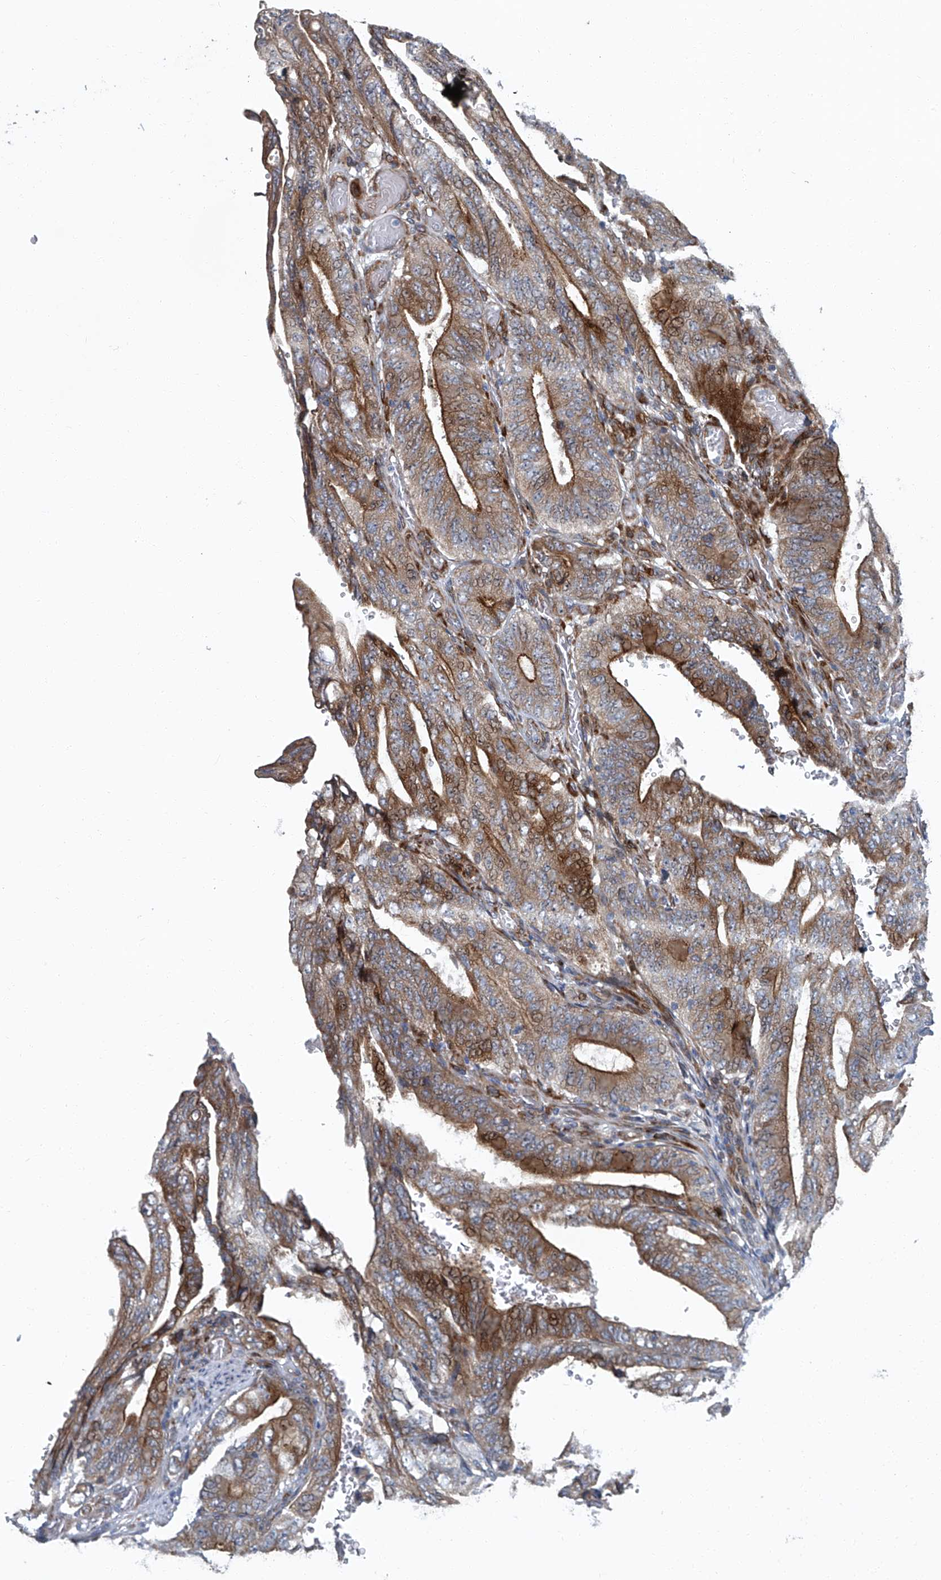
{"staining": {"intensity": "moderate", "quantity": ">75%", "location": "cytoplasmic/membranous"}, "tissue": "stomach cancer", "cell_type": "Tumor cells", "image_type": "cancer", "snomed": [{"axis": "morphology", "description": "Adenocarcinoma, NOS"}, {"axis": "topography", "description": "Stomach"}], "caption": "DAB (3,3'-diaminobenzidine) immunohistochemical staining of stomach cancer (adenocarcinoma) displays moderate cytoplasmic/membranous protein staining in approximately >75% of tumor cells.", "gene": "GPR132", "patient": {"sex": "female", "age": 73}}